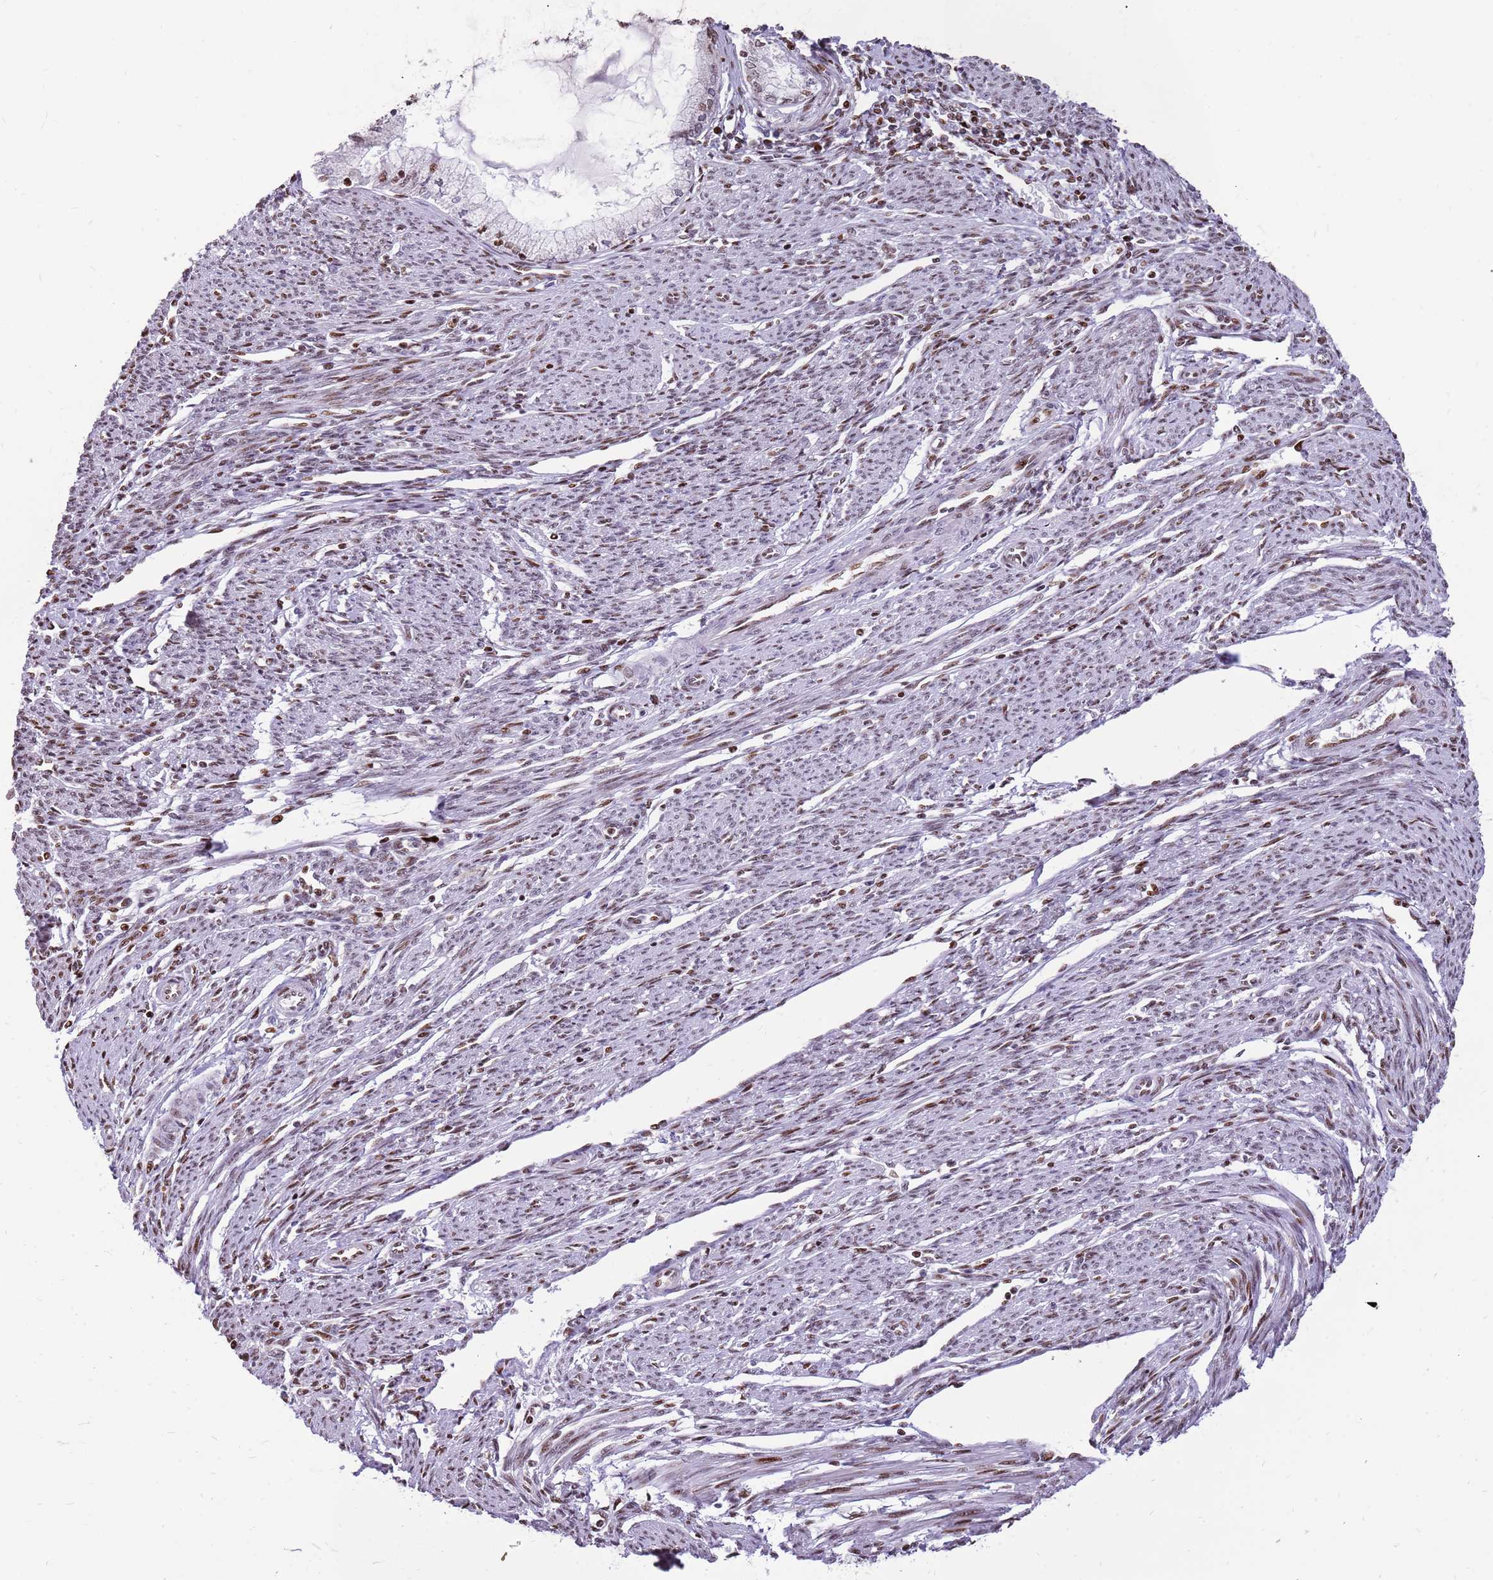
{"staining": {"intensity": "moderate", "quantity": "<25%", "location": "nuclear"}, "tissue": "endometrial cancer", "cell_type": "Tumor cells", "image_type": "cancer", "snomed": [{"axis": "morphology", "description": "Adenocarcinoma, NOS"}, {"axis": "topography", "description": "Endometrium"}], "caption": "About <25% of tumor cells in endometrial adenocarcinoma display moderate nuclear protein staining as visualized by brown immunohistochemical staining.", "gene": "WASHC4", "patient": {"sex": "female", "age": 79}}